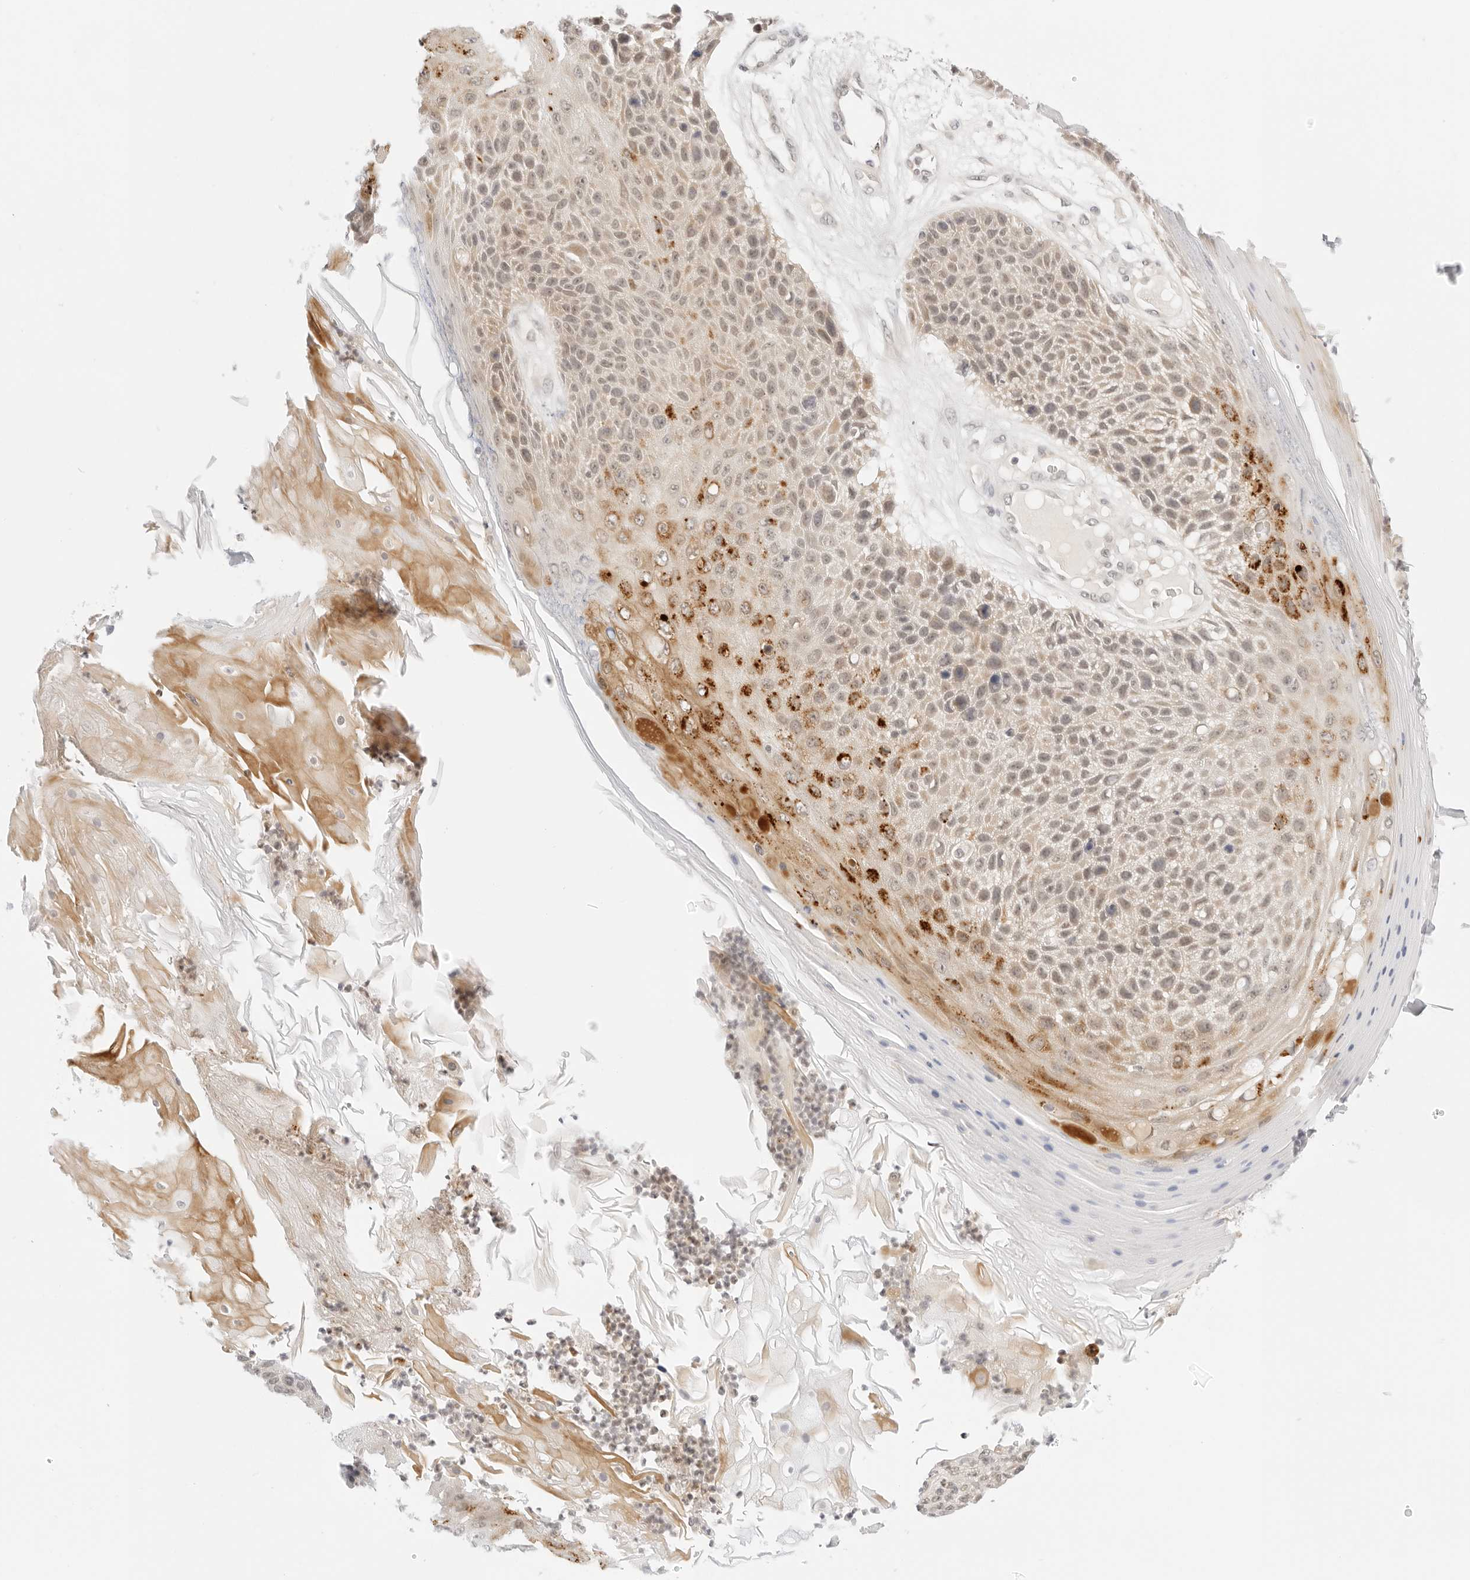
{"staining": {"intensity": "strong", "quantity": "<25%", "location": "cytoplasmic/membranous"}, "tissue": "skin cancer", "cell_type": "Tumor cells", "image_type": "cancer", "snomed": [{"axis": "morphology", "description": "Squamous cell carcinoma, NOS"}, {"axis": "topography", "description": "Skin"}], "caption": "Skin cancer (squamous cell carcinoma) stained for a protein demonstrates strong cytoplasmic/membranous positivity in tumor cells.", "gene": "POLR3C", "patient": {"sex": "female", "age": 88}}